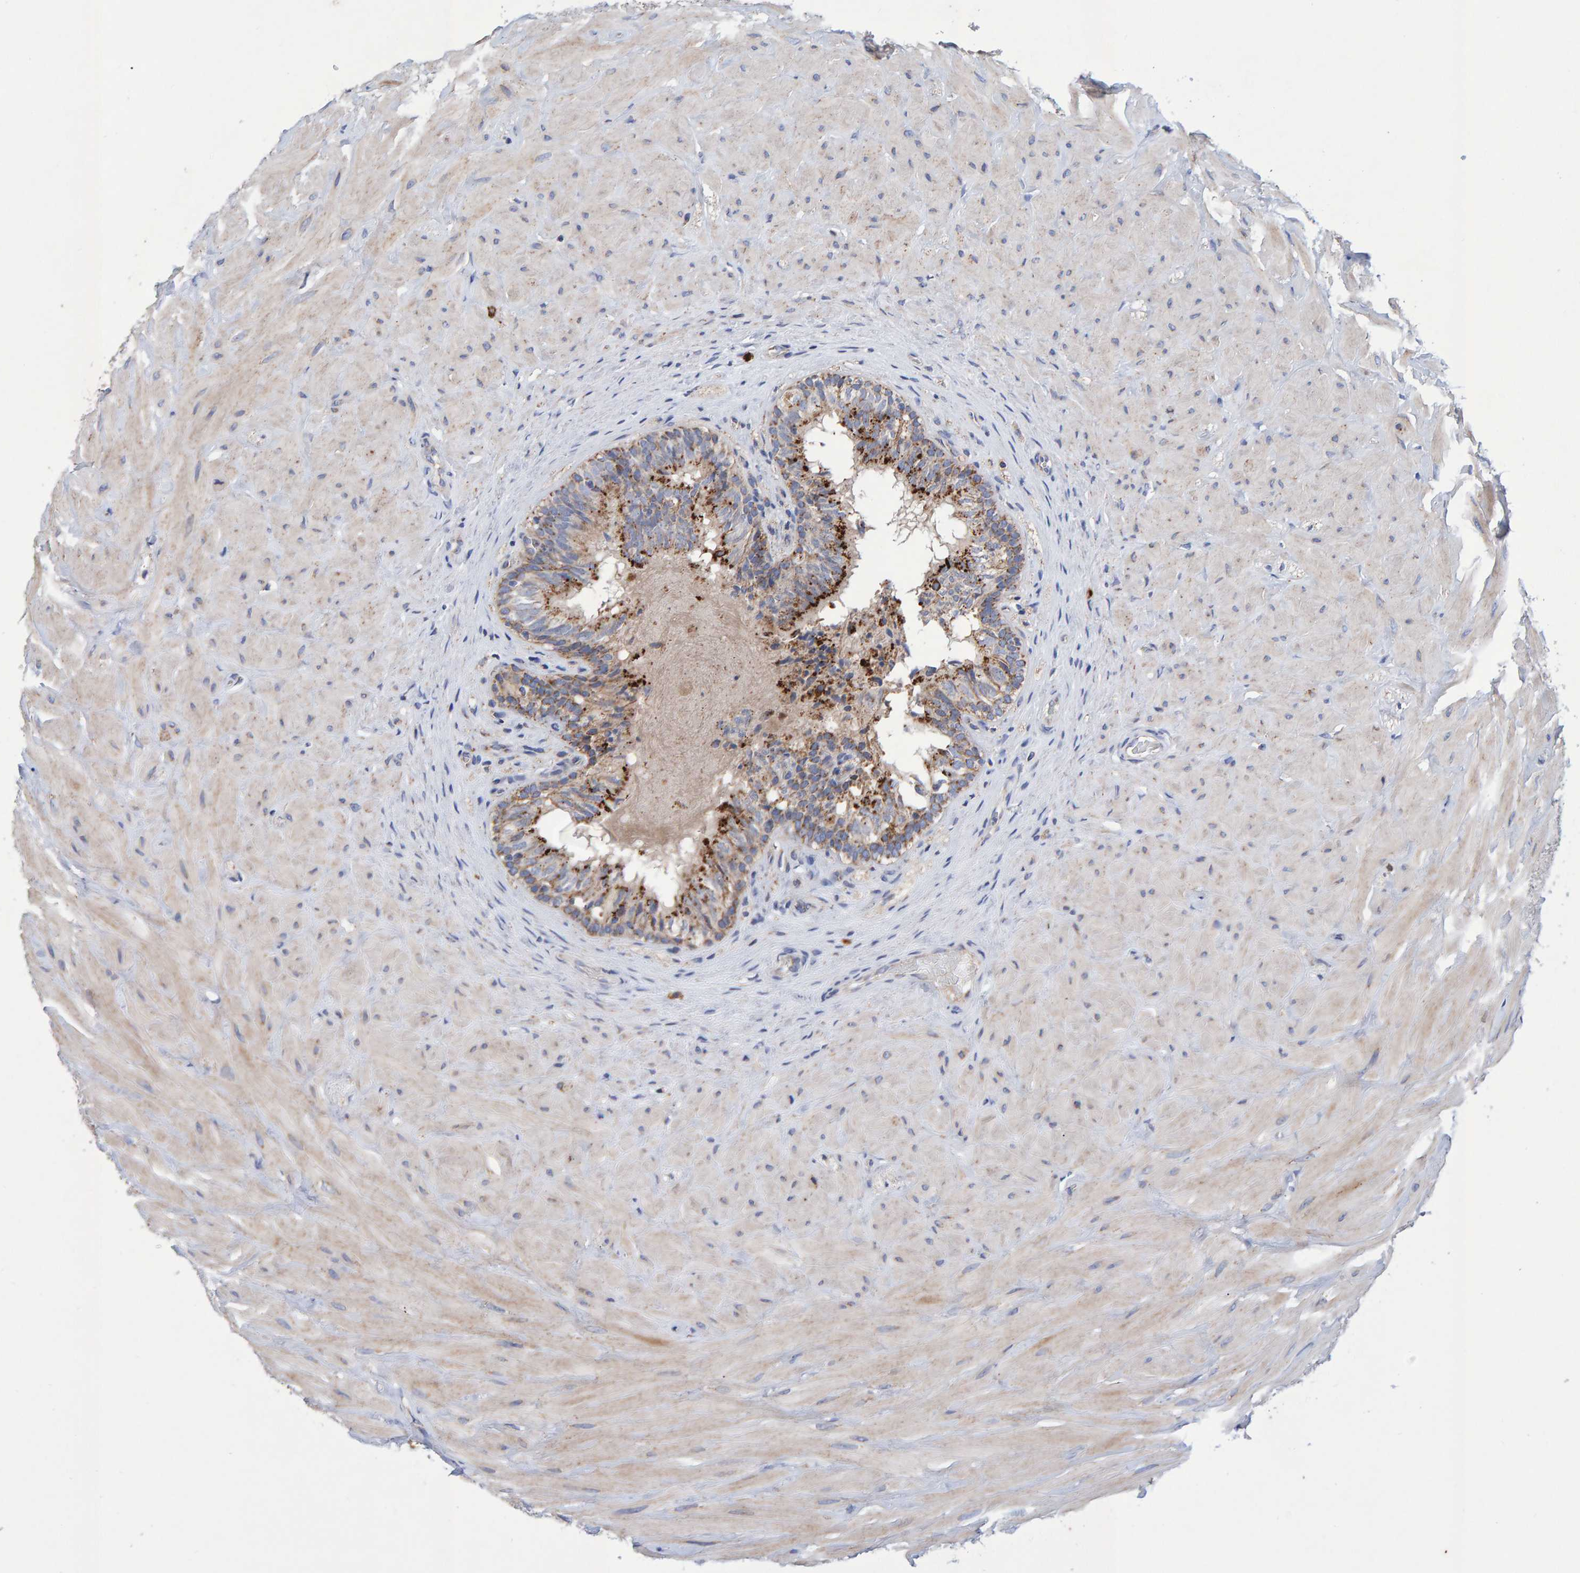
{"staining": {"intensity": "strong", "quantity": "<25%", "location": "cytoplasmic/membranous"}, "tissue": "epididymis", "cell_type": "Glandular cells", "image_type": "normal", "snomed": [{"axis": "morphology", "description": "Normal tissue, NOS"}, {"axis": "topography", "description": "Soft tissue"}, {"axis": "topography", "description": "Epididymis"}], "caption": "Immunohistochemical staining of benign epididymis demonstrates <25% levels of strong cytoplasmic/membranous protein expression in about <25% of glandular cells.", "gene": "EFR3A", "patient": {"sex": "male", "age": 26}}